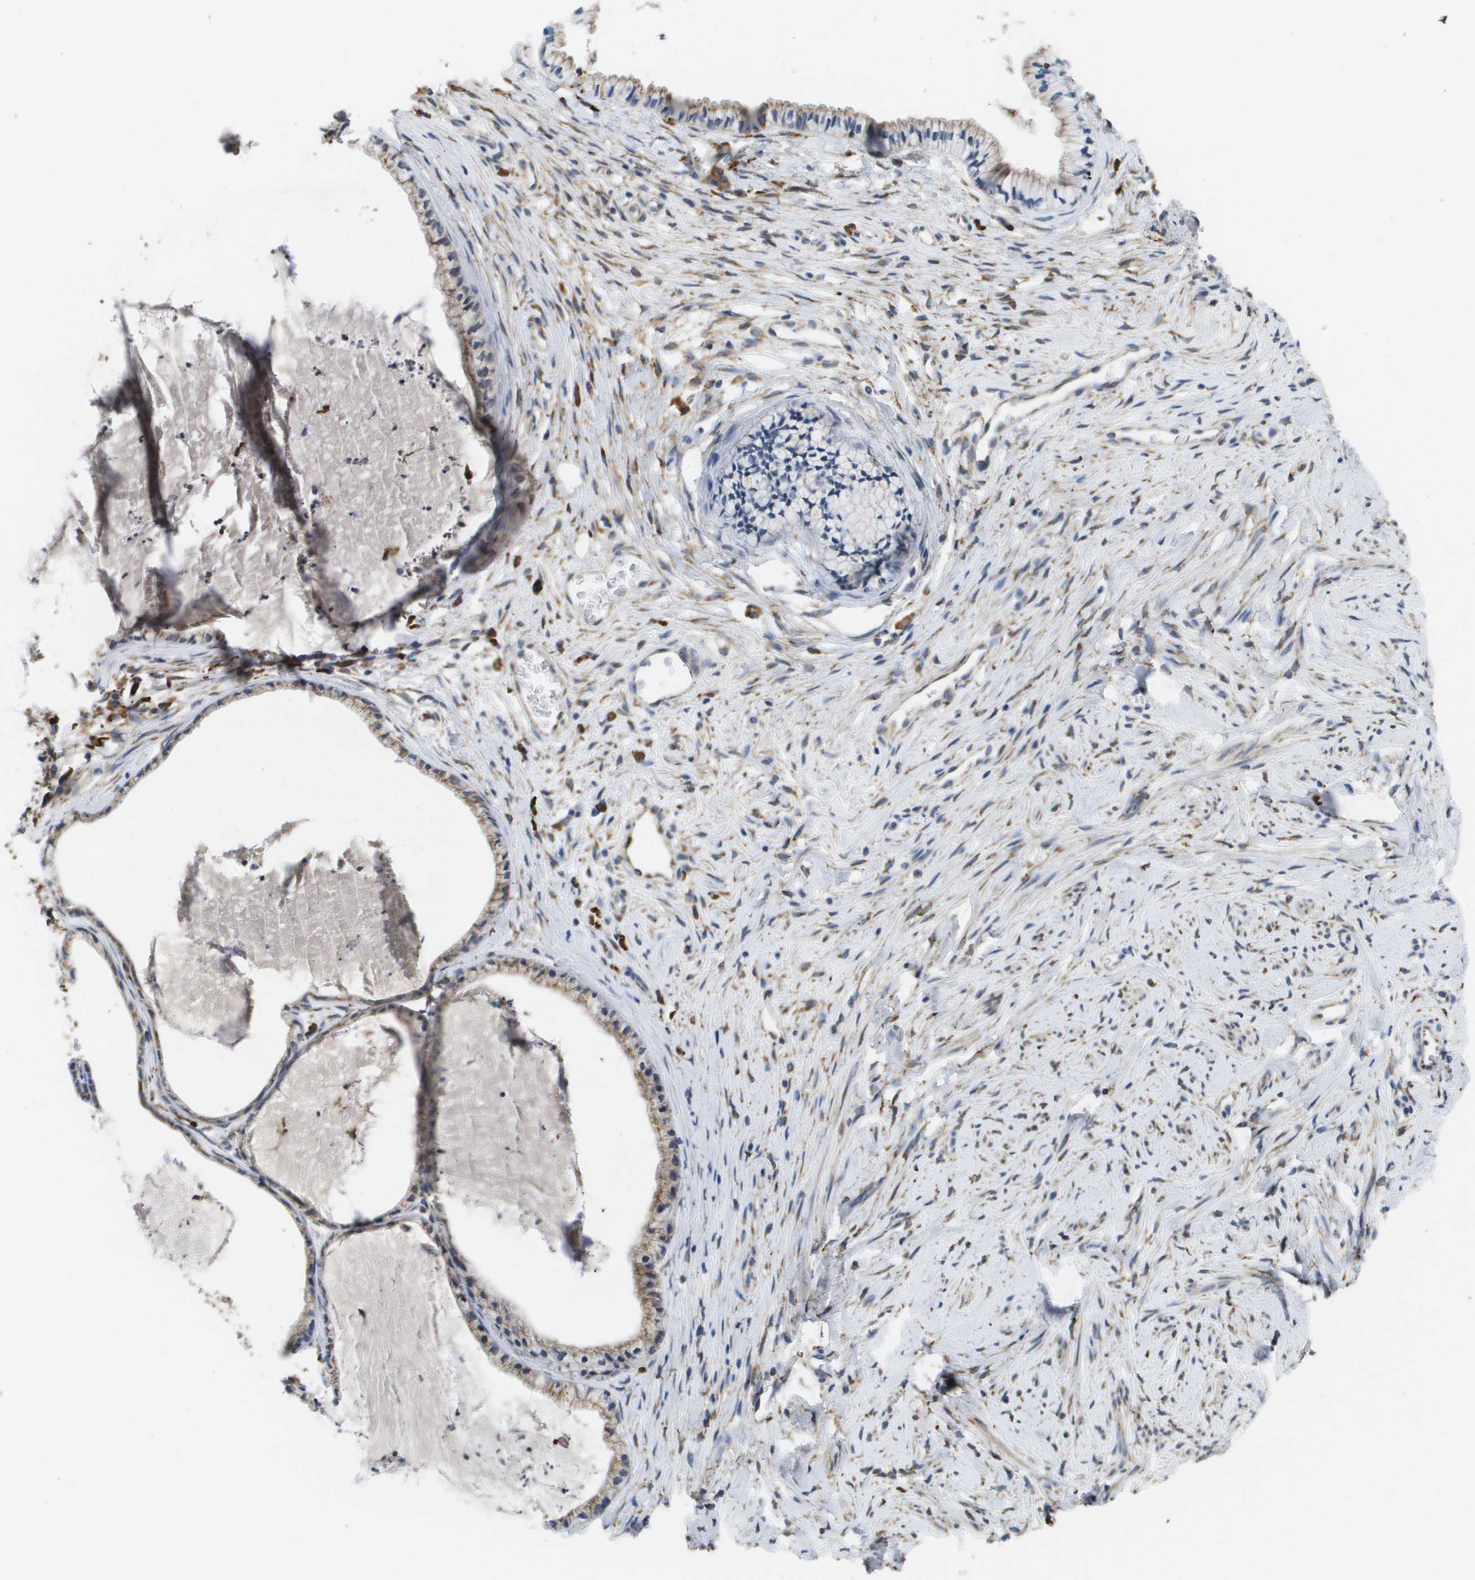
{"staining": {"intensity": "moderate", "quantity": "25%-75%", "location": "cytoplasmic/membranous"}, "tissue": "cervix", "cell_type": "Glandular cells", "image_type": "normal", "snomed": [{"axis": "morphology", "description": "Normal tissue, NOS"}, {"axis": "topography", "description": "Cervix"}], "caption": "Moderate cytoplasmic/membranous protein staining is present in about 25%-75% of glandular cells in cervix.", "gene": "ST3GAL2", "patient": {"sex": "female", "age": 77}}